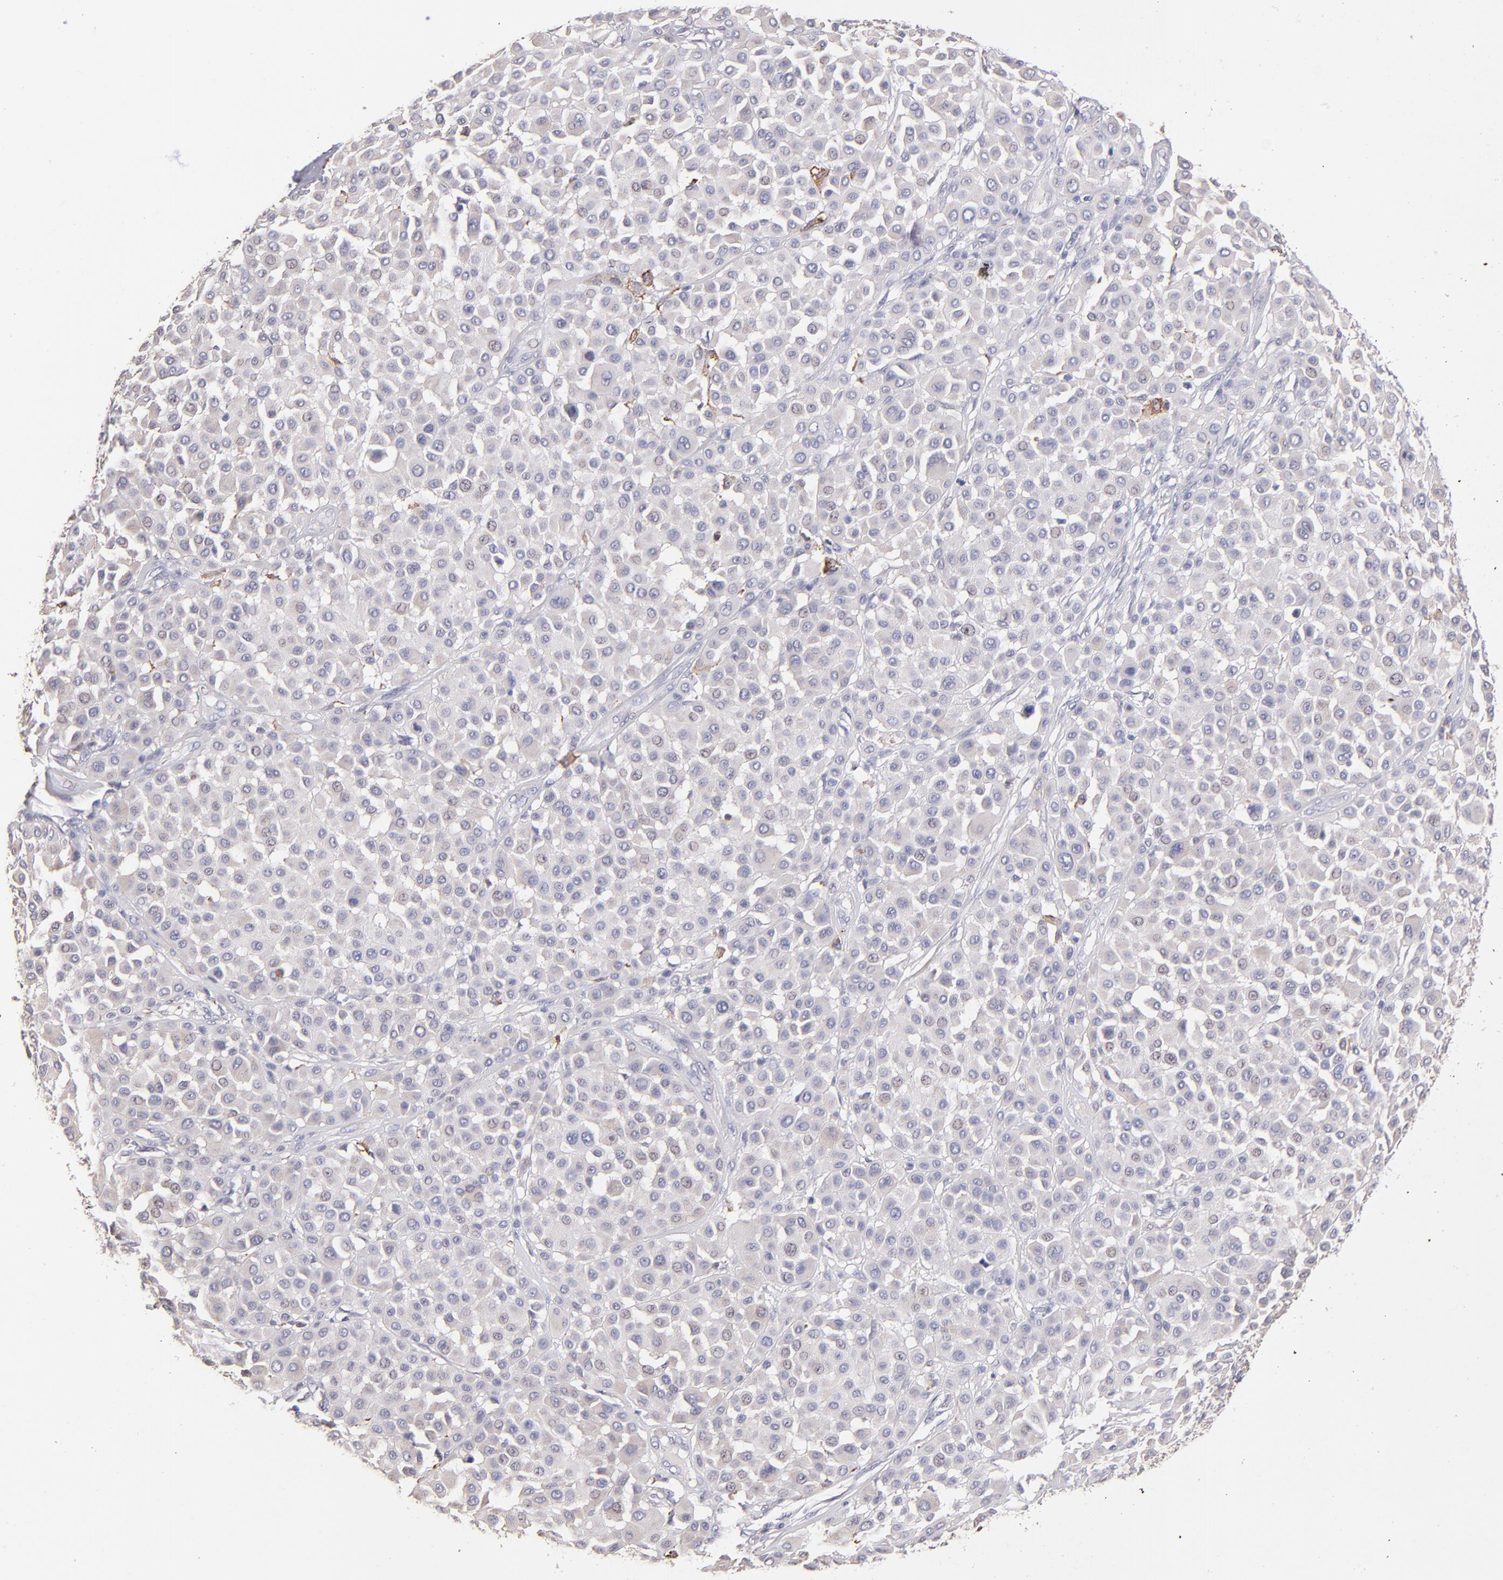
{"staining": {"intensity": "weak", "quantity": "<25%", "location": "cytoplasmic/membranous"}, "tissue": "melanoma", "cell_type": "Tumor cells", "image_type": "cancer", "snomed": [{"axis": "morphology", "description": "Malignant melanoma, Metastatic site"}, {"axis": "topography", "description": "Soft tissue"}], "caption": "There is no significant staining in tumor cells of melanoma.", "gene": "GLDC", "patient": {"sex": "male", "age": 41}}